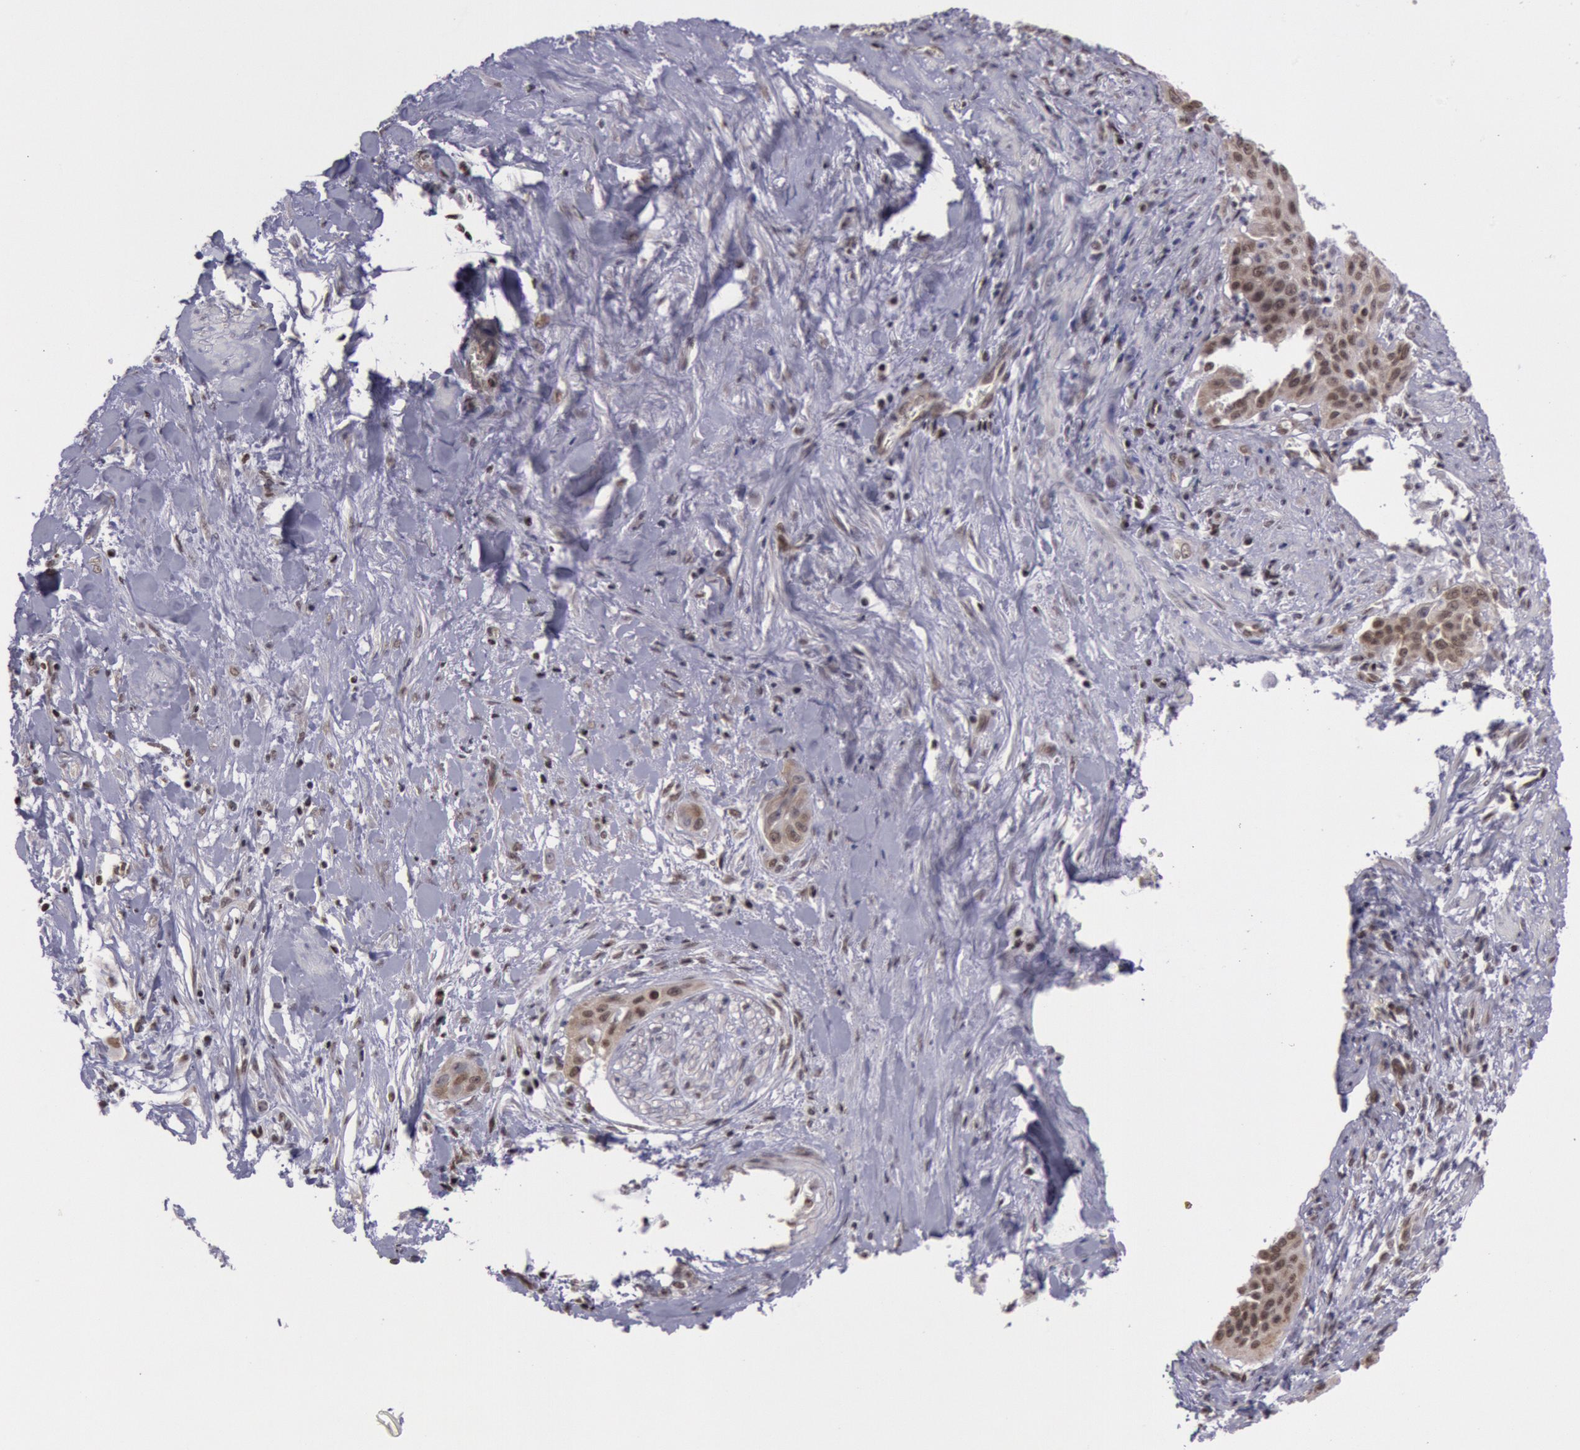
{"staining": {"intensity": "moderate", "quantity": ">75%", "location": "cytoplasmic/membranous,nuclear"}, "tissue": "cervical cancer", "cell_type": "Tumor cells", "image_type": "cancer", "snomed": [{"axis": "morphology", "description": "Squamous cell carcinoma, NOS"}, {"axis": "topography", "description": "Cervix"}], "caption": "Brown immunohistochemical staining in squamous cell carcinoma (cervical) exhibits moderate cytoplasmic/membranous and nuclear staining in approximately >75% of tumor cells. Immunohistochemistry stains the protein of interest in brown and the nuclei are stained blue.", "gene": "NKAP", "patient": {"sex": "female", "age": 41}}